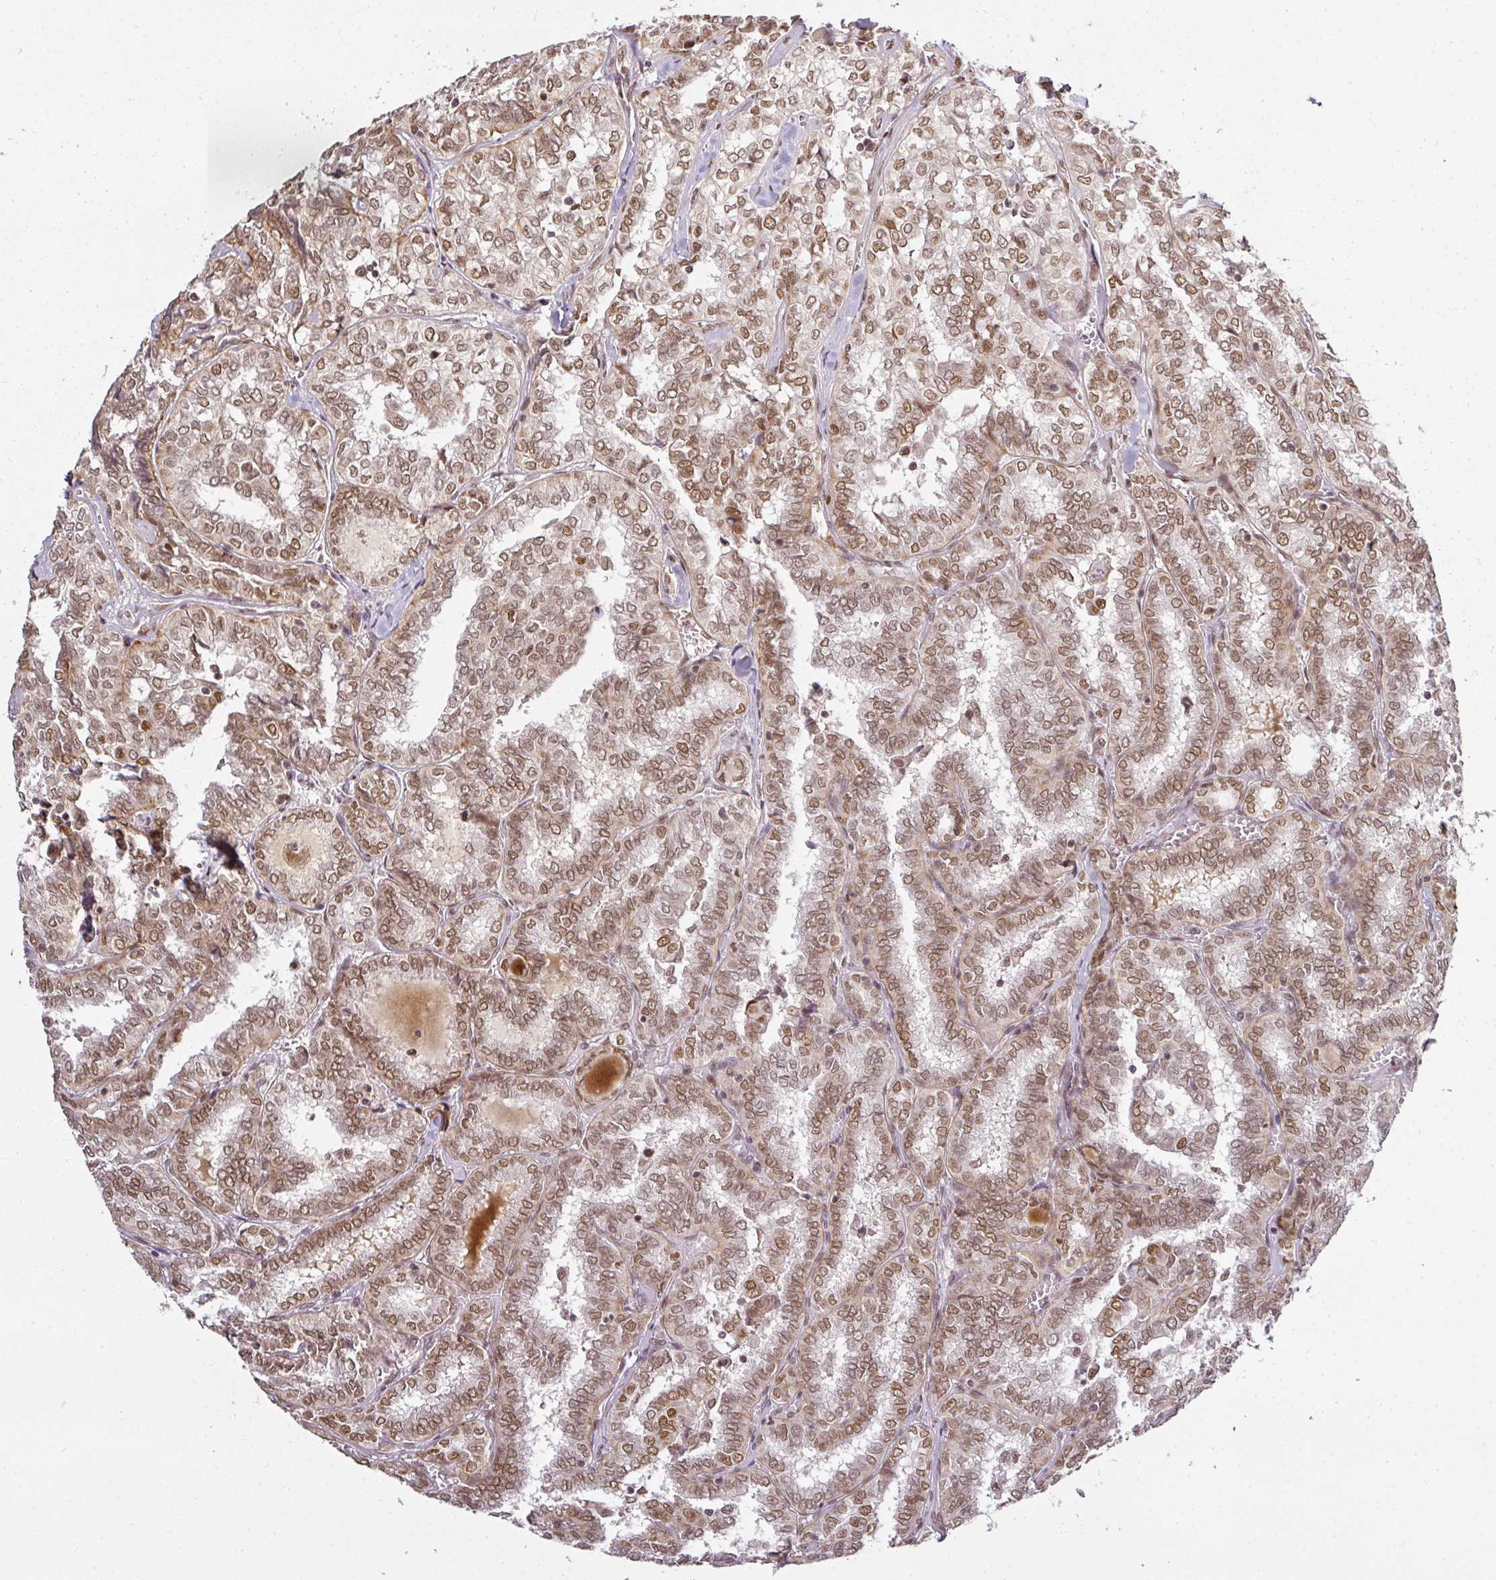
{"staining": {"intensity": "moderate", "quantity": ">75%", "location": "nuclear"}, "tissue": "thyroid cancer", "cell_type": "Tumor cells", "image_type": "cancer", "snomed": [{"axis": "morphology", "description": "Papillary adenocarcinoma, NOS"}, {"axis": "topography", "description": "Thyroid gland"}], "caption": "Immunohistochemical staining of thyroid cancer shows medium levels of moderate nuclear protein staining in approximately >75% of tumor cells.", "gene": "GPRIN2", "patient": {"sex": "female", "age": 30}}